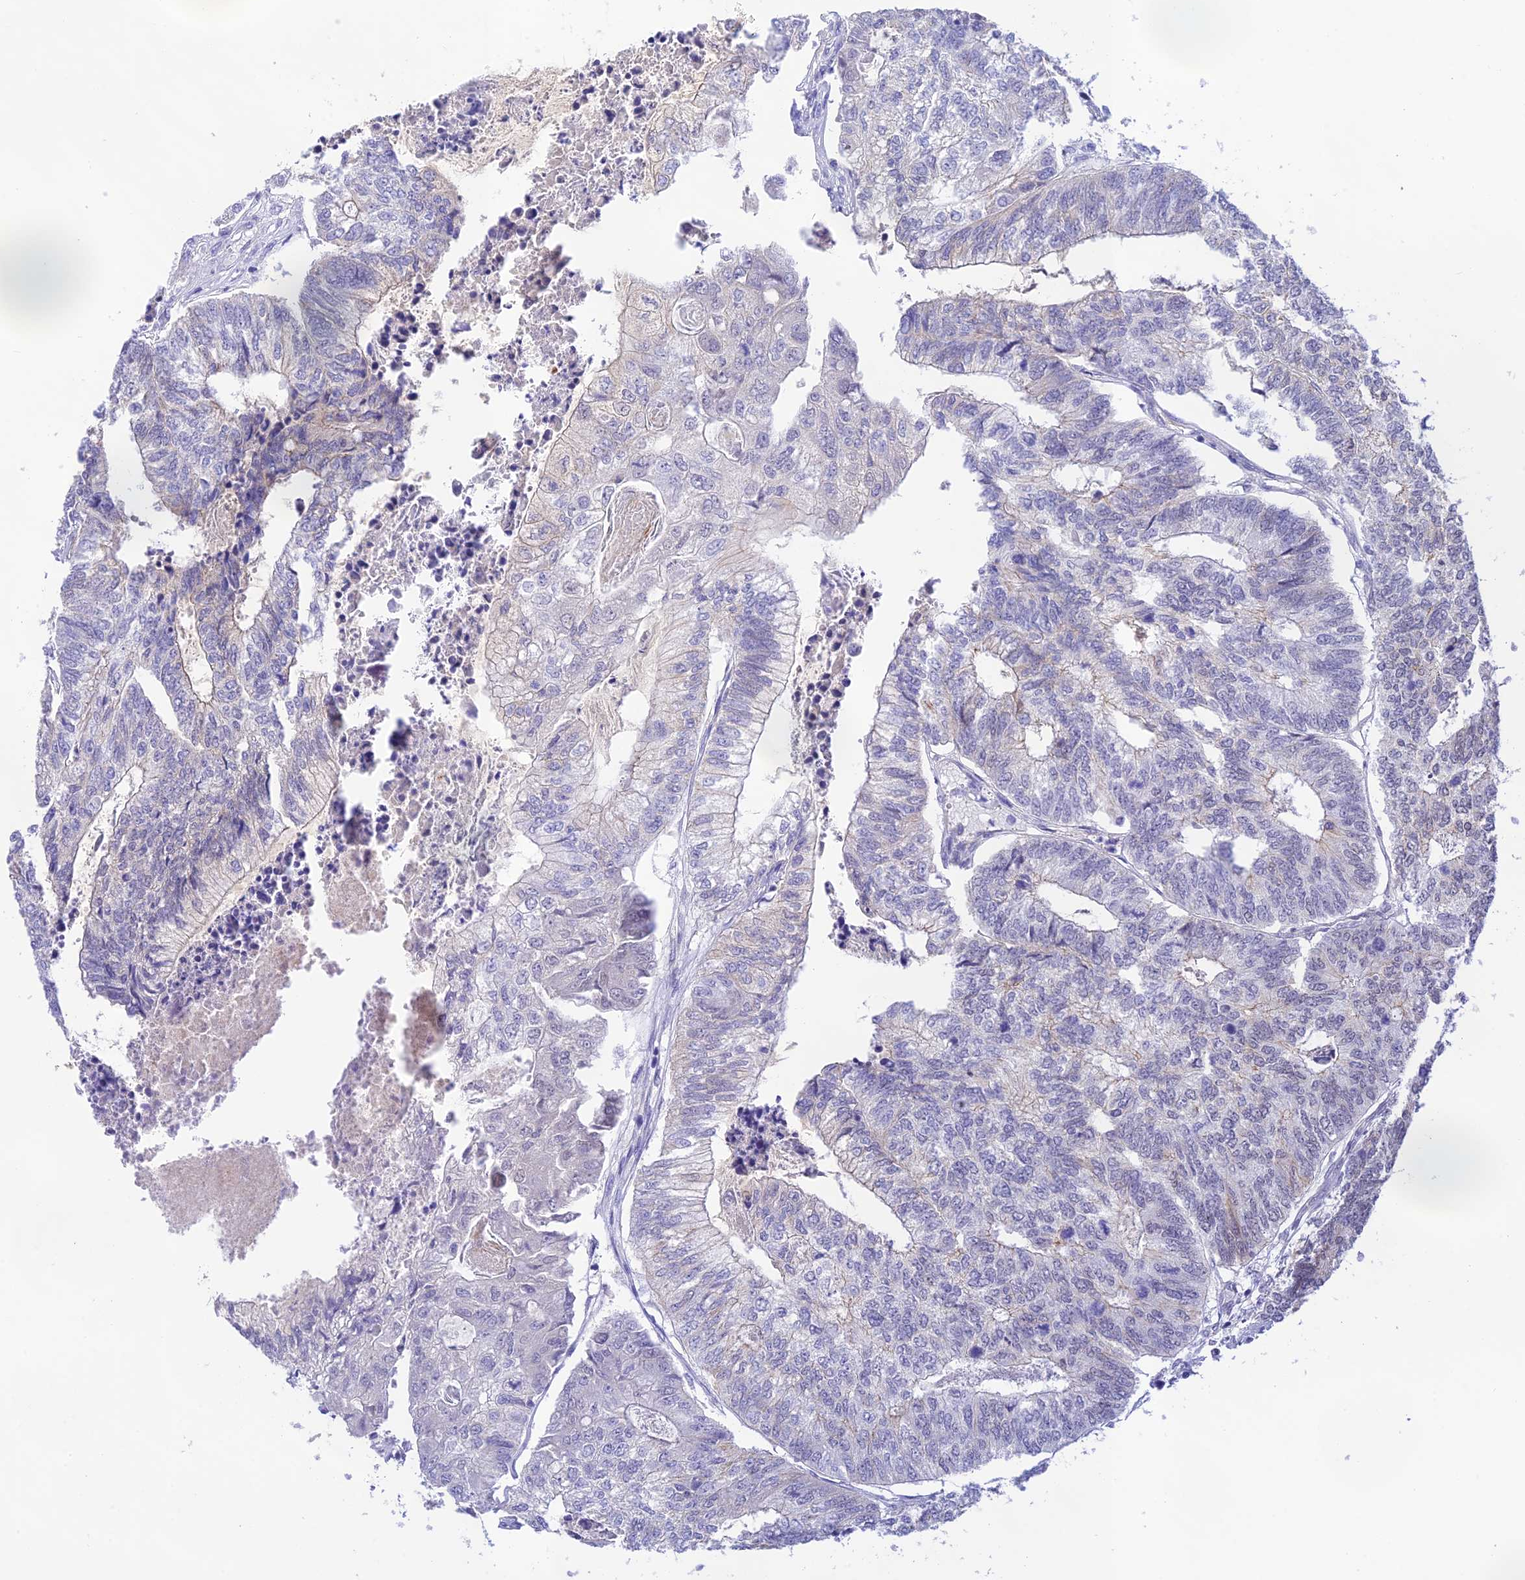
{"staining": {"intensity": "weak", "quantity": "<25%", "location": "cytoplasmic/membranous"}, "tissue": "colorectal cancer", "cell_type": "Tumor cells", "image_type": "cancer", "snomed": [{"axis": "morphology", "description": "Adenocarcinoma, NOS"}, {"axis": "topography", "description": "Colon"}], "caption": "This is an immunohistochemistry (IHC) photomicrograph of colorectal adenocarcinoma. There is no positivity in tumor cells.", "gene": "THAP11", "patient": {"sex": "female", "age": 67}}